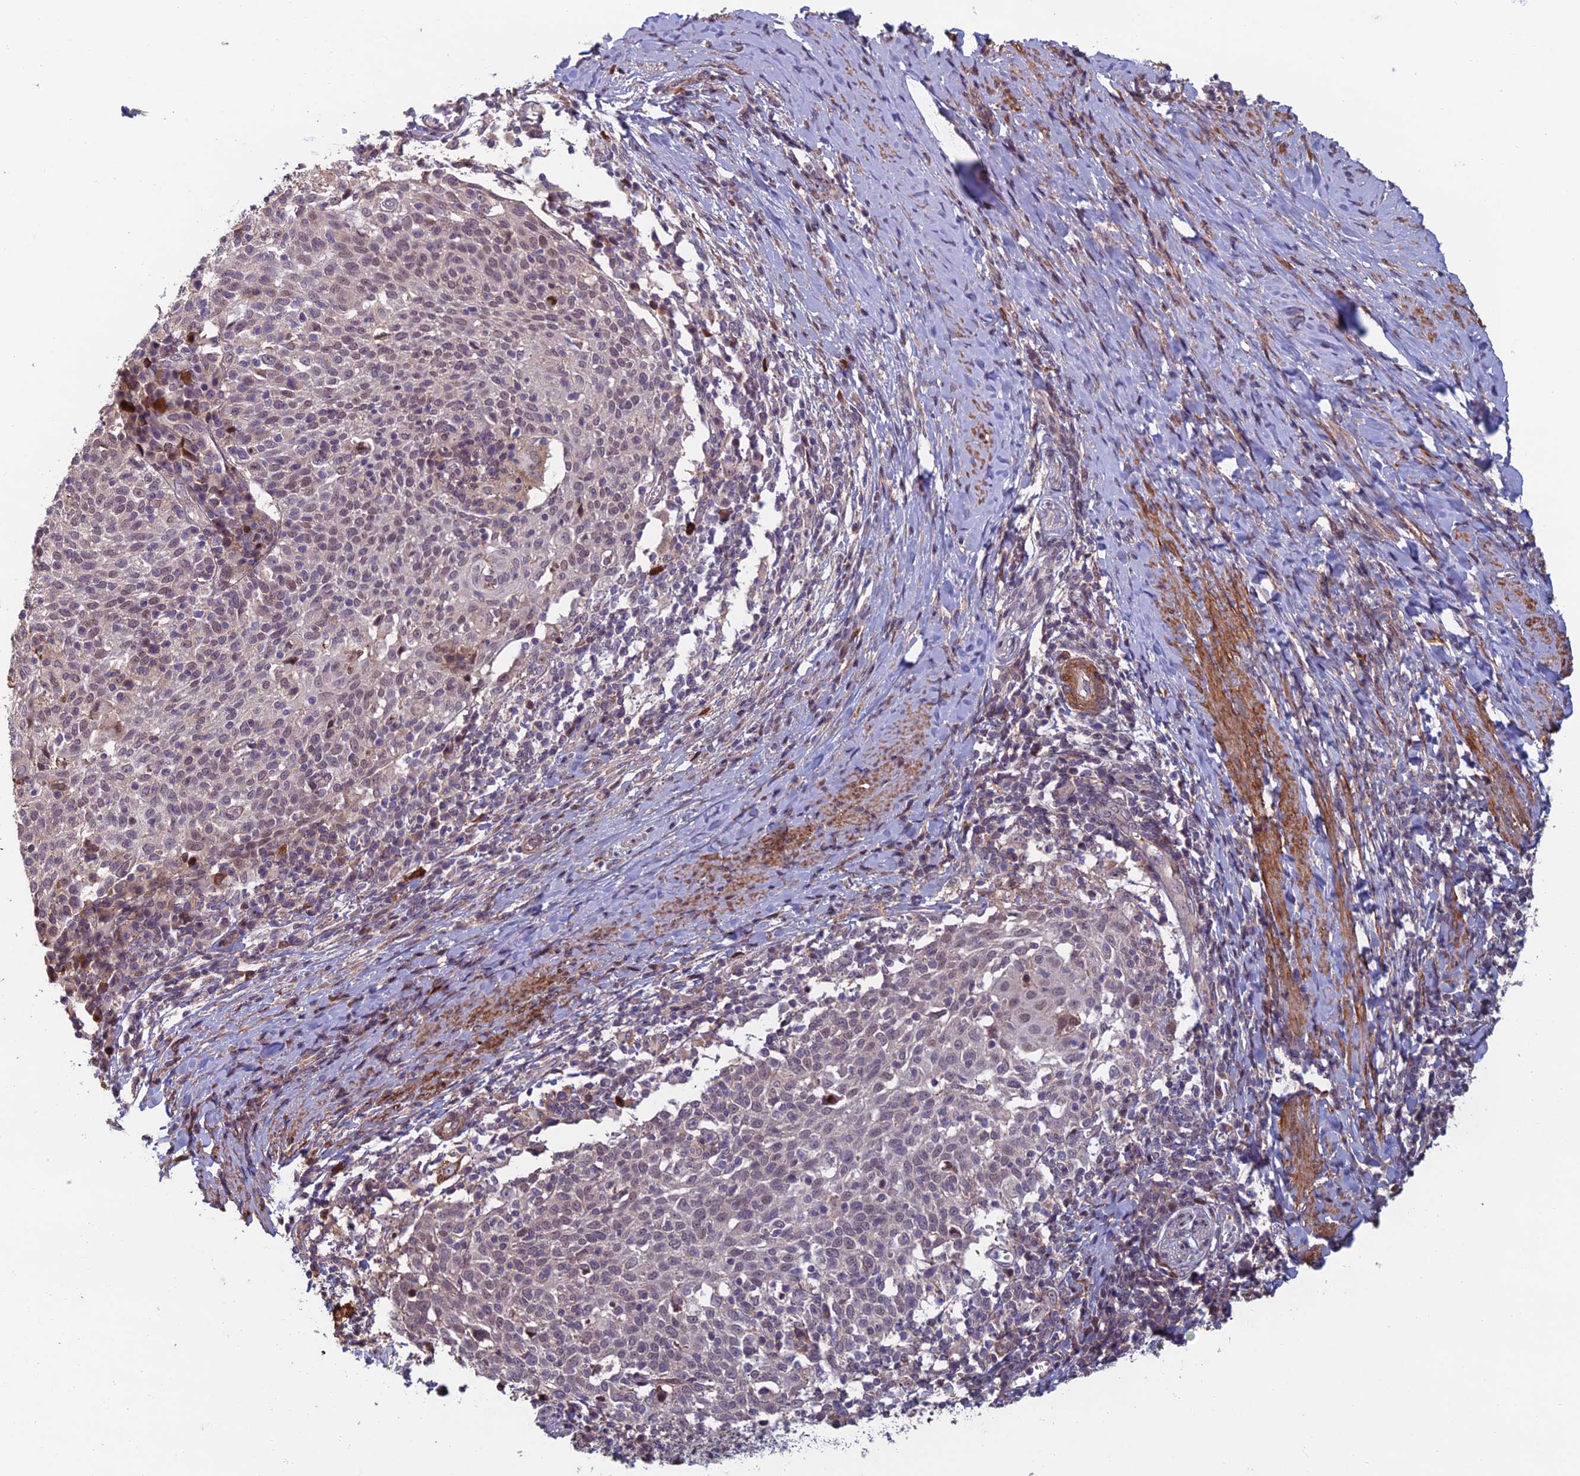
{"staining": {"intensity": "weak", "quantity": "<25%", "location": "nuclear"}, "tissue": "cervical cancer", "cell_type": "Tumor cells", "image_type": "cancer", "snomed": [{"axis": "morphology", "description": "Squamous cell carcinoma, NOS"}, {"axis": "topography", "description": "Cervix"}], "caption": "The histopathology image displays no staining of tumor cells in cervical squamous cell carcinoma.", "gene": "CCDC183", "patient": {"sex": "female", "age": 52}}